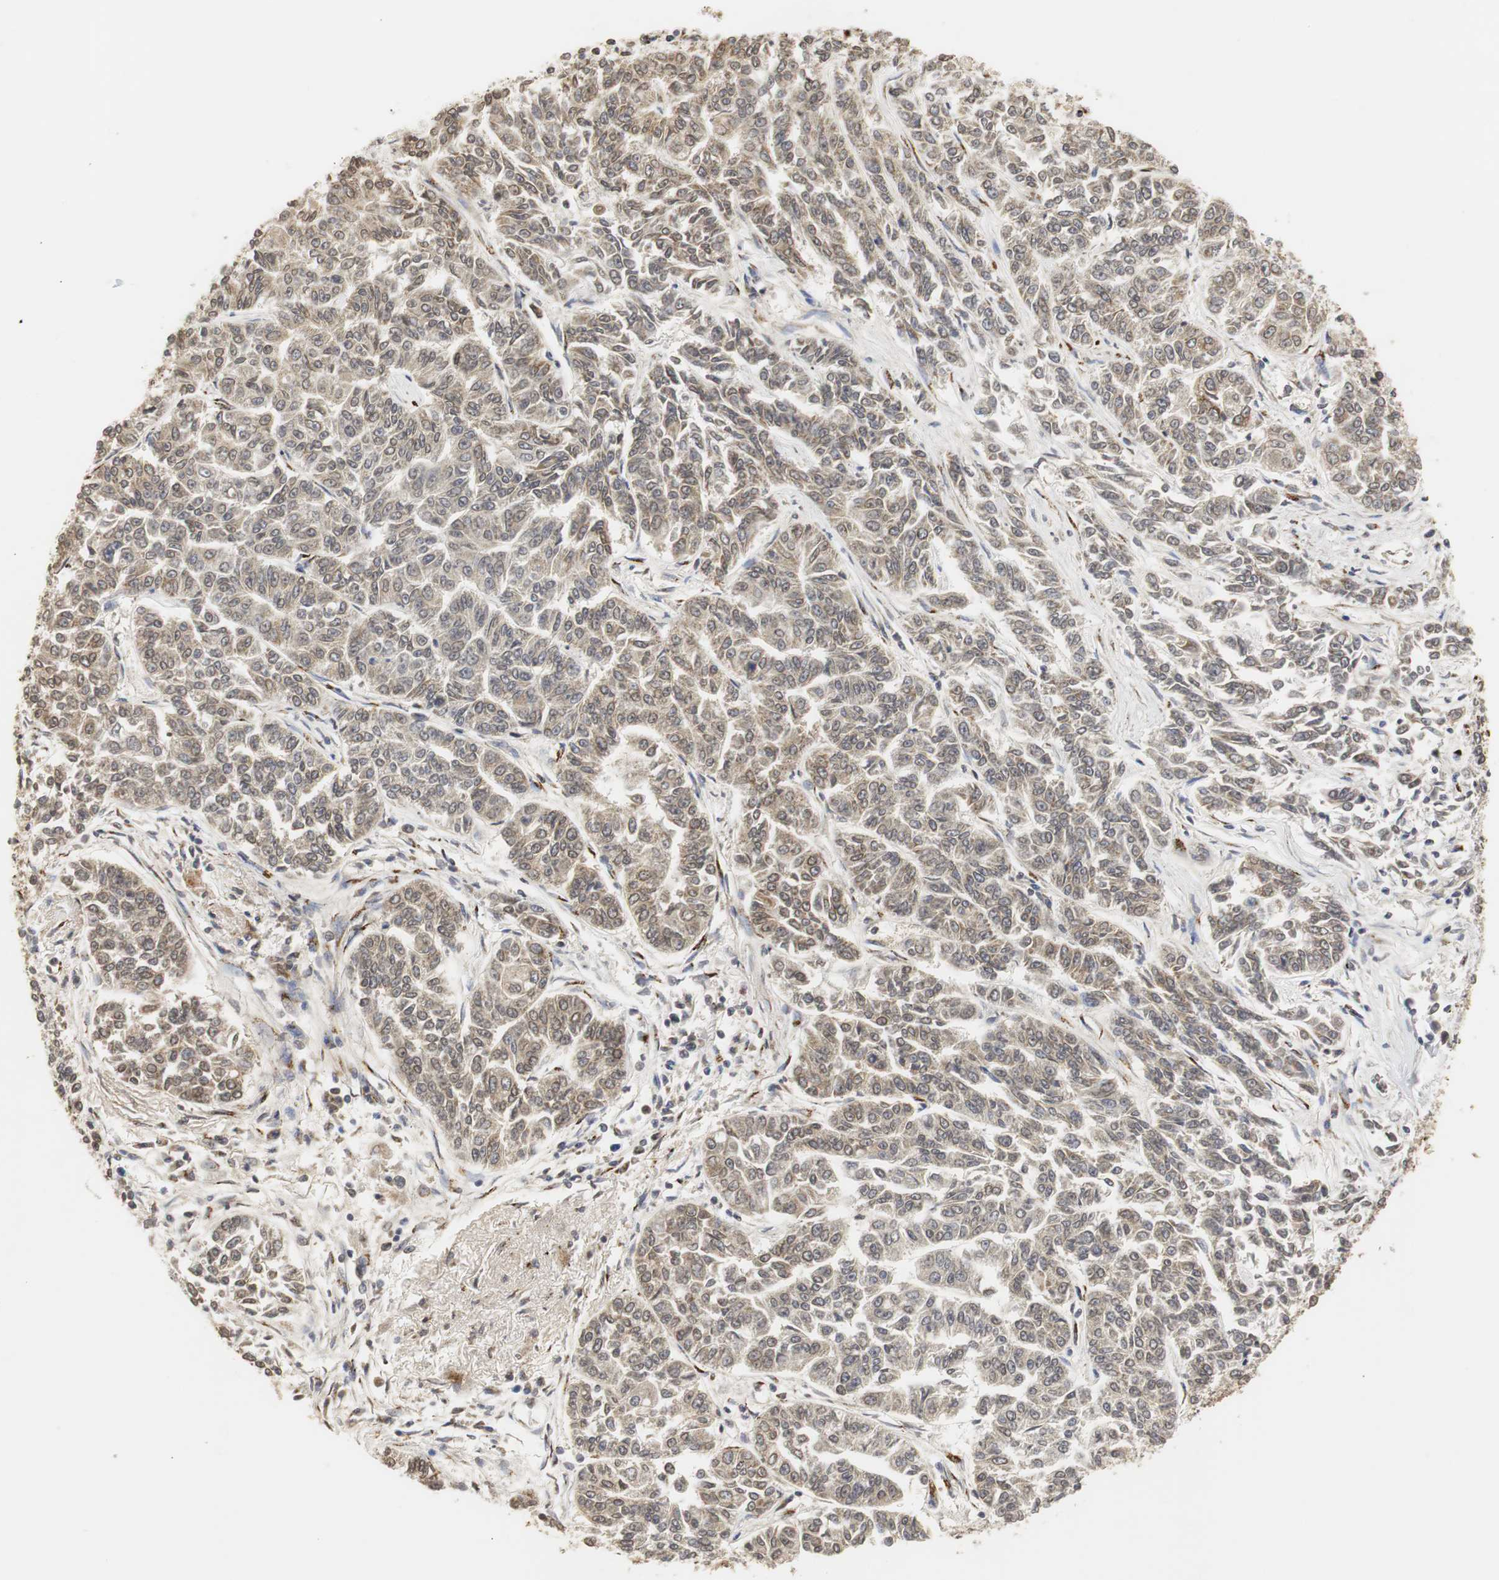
{"staining": {"intensity": "weak", "quantity": "25%-75%", "location": "cytoplasmic/membranous"}, "tissue": "lung cancer", "cell_type": "Tumor cells", "image_type": "cancer", "snomed": [{"axis": "morphology", "description": "Adenocarcinoma, NOS"}, {"axis": "topography", "description": "Lung"}], "caption": "An image showing weak cytoplasmic/membranous positivity in about 25%-75% of tumor cells in lung cancer (adenocarcinoma), as visualized by brown immunohistochemical staining.", "gene": "HSD17B10", "patient": {"sex": "male", "age": 84}}